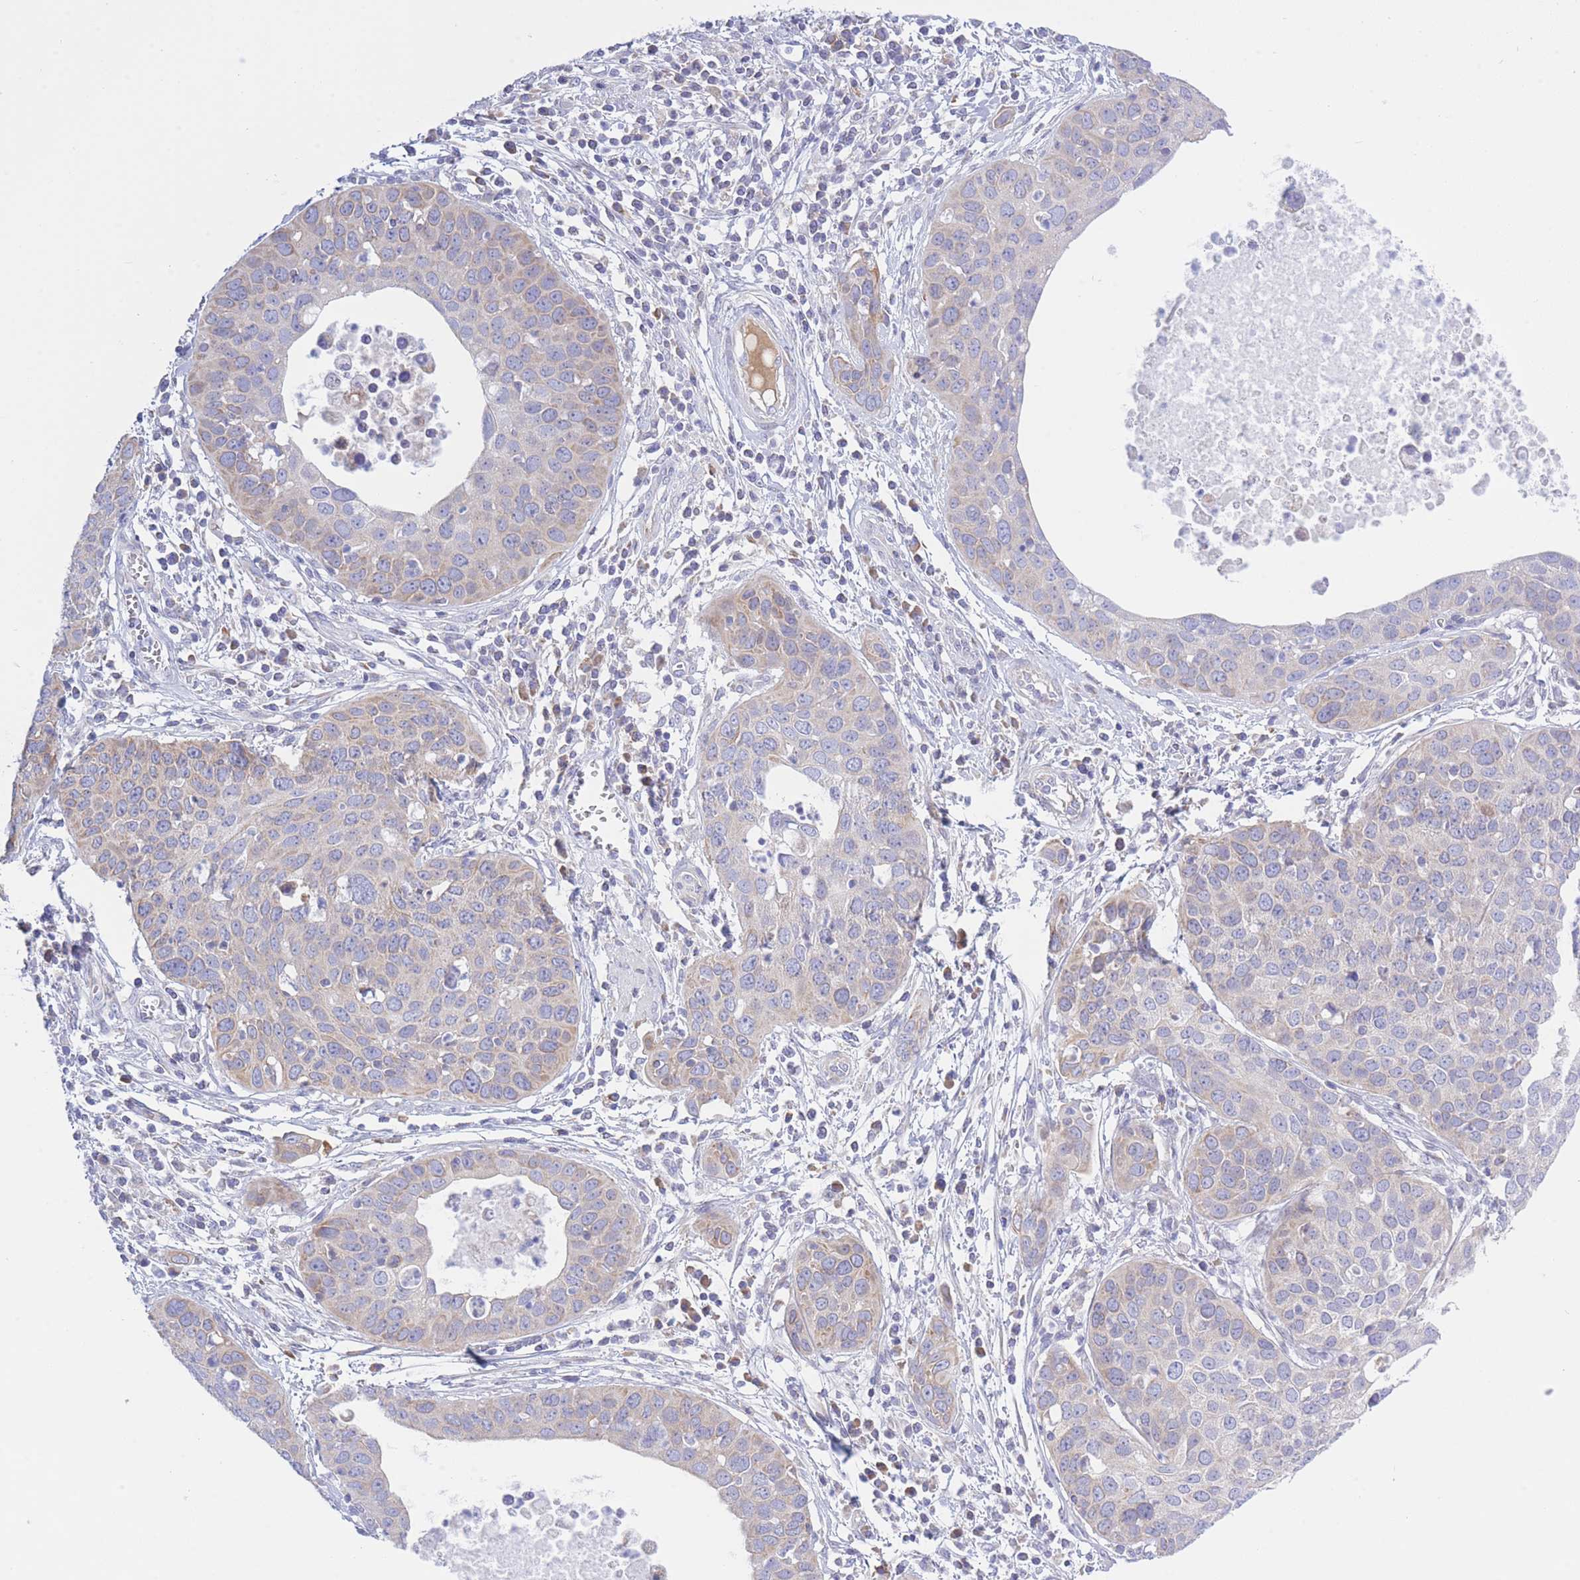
{"staining": {"intensity": "negative", "quantity": "none", "location": "none"}, "tissue": "cervical cancer", "cell_type": "Tumor cells", "image_type": "cancer", "snomed": [{"axis": "morphology", "description": "Squamous cell carcinoma, NOS"}, {"axis": "topography", "description": "Cervix"}], "caption": "IHC of human squamous cell carcinoma (cervical) shows no positivity in tumor cells. Nuclei are stained in blue.", "gene": "NANP", "patient": {"sex": "female", "age": 36}}